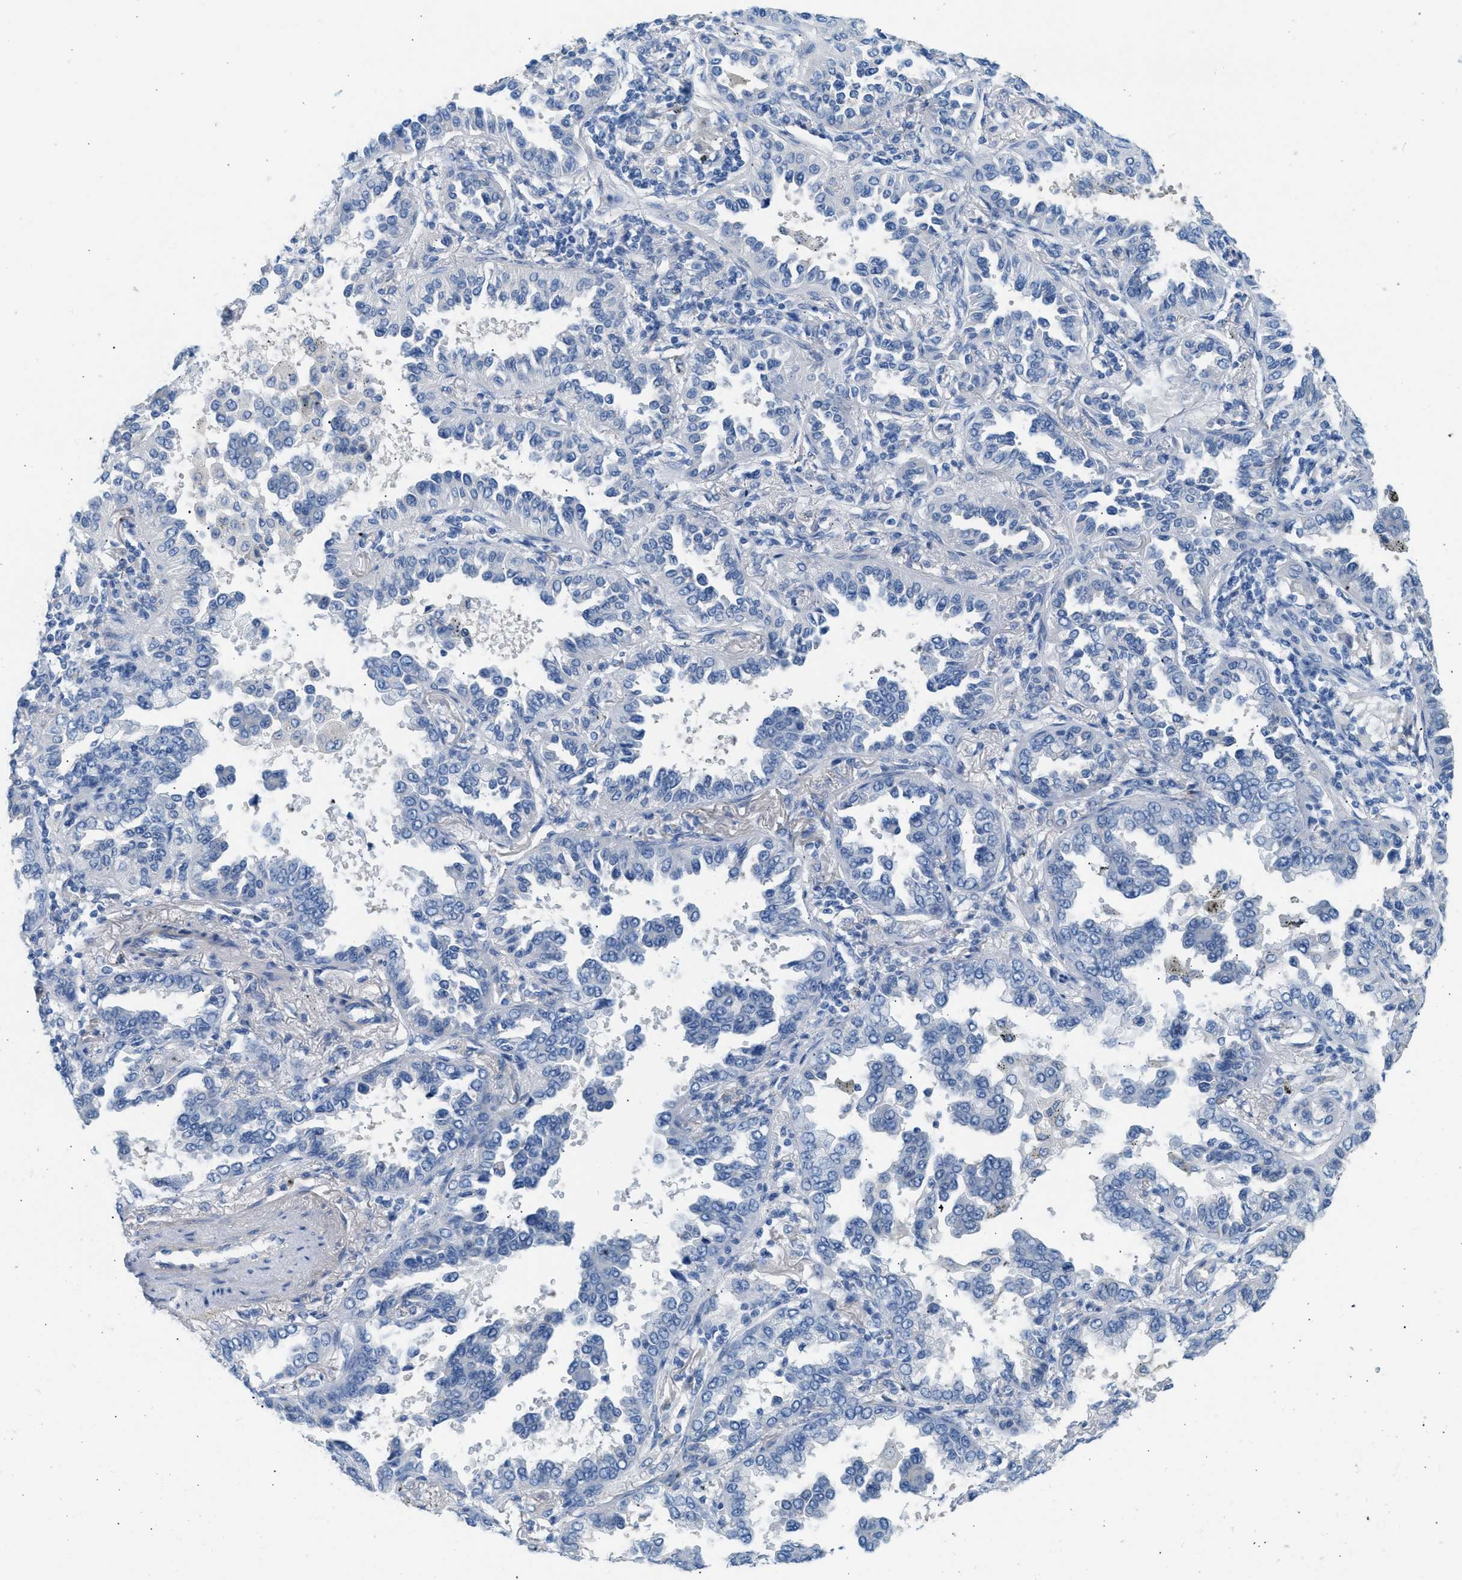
{"staining": {"intensity": "negative", "quantity": "none", "location": "none"}, "tissue": "lung cancer", "cell_type": "Tumor cells", "image_type": "cancer", "snomed": [{"axis": "morphology", "description": "Normal tissue, NOS"}, {"axis": "morphology", "description": "Adenocarcinoma, NOS"}, {"axis": "topography", "description": "Lung"}], "caption": "There is no significant positivity in tumor cells of lung cancer (adenocarcinoma).", "gene": "SPAM1", "patient": {"sex": "male", "age": 59}}